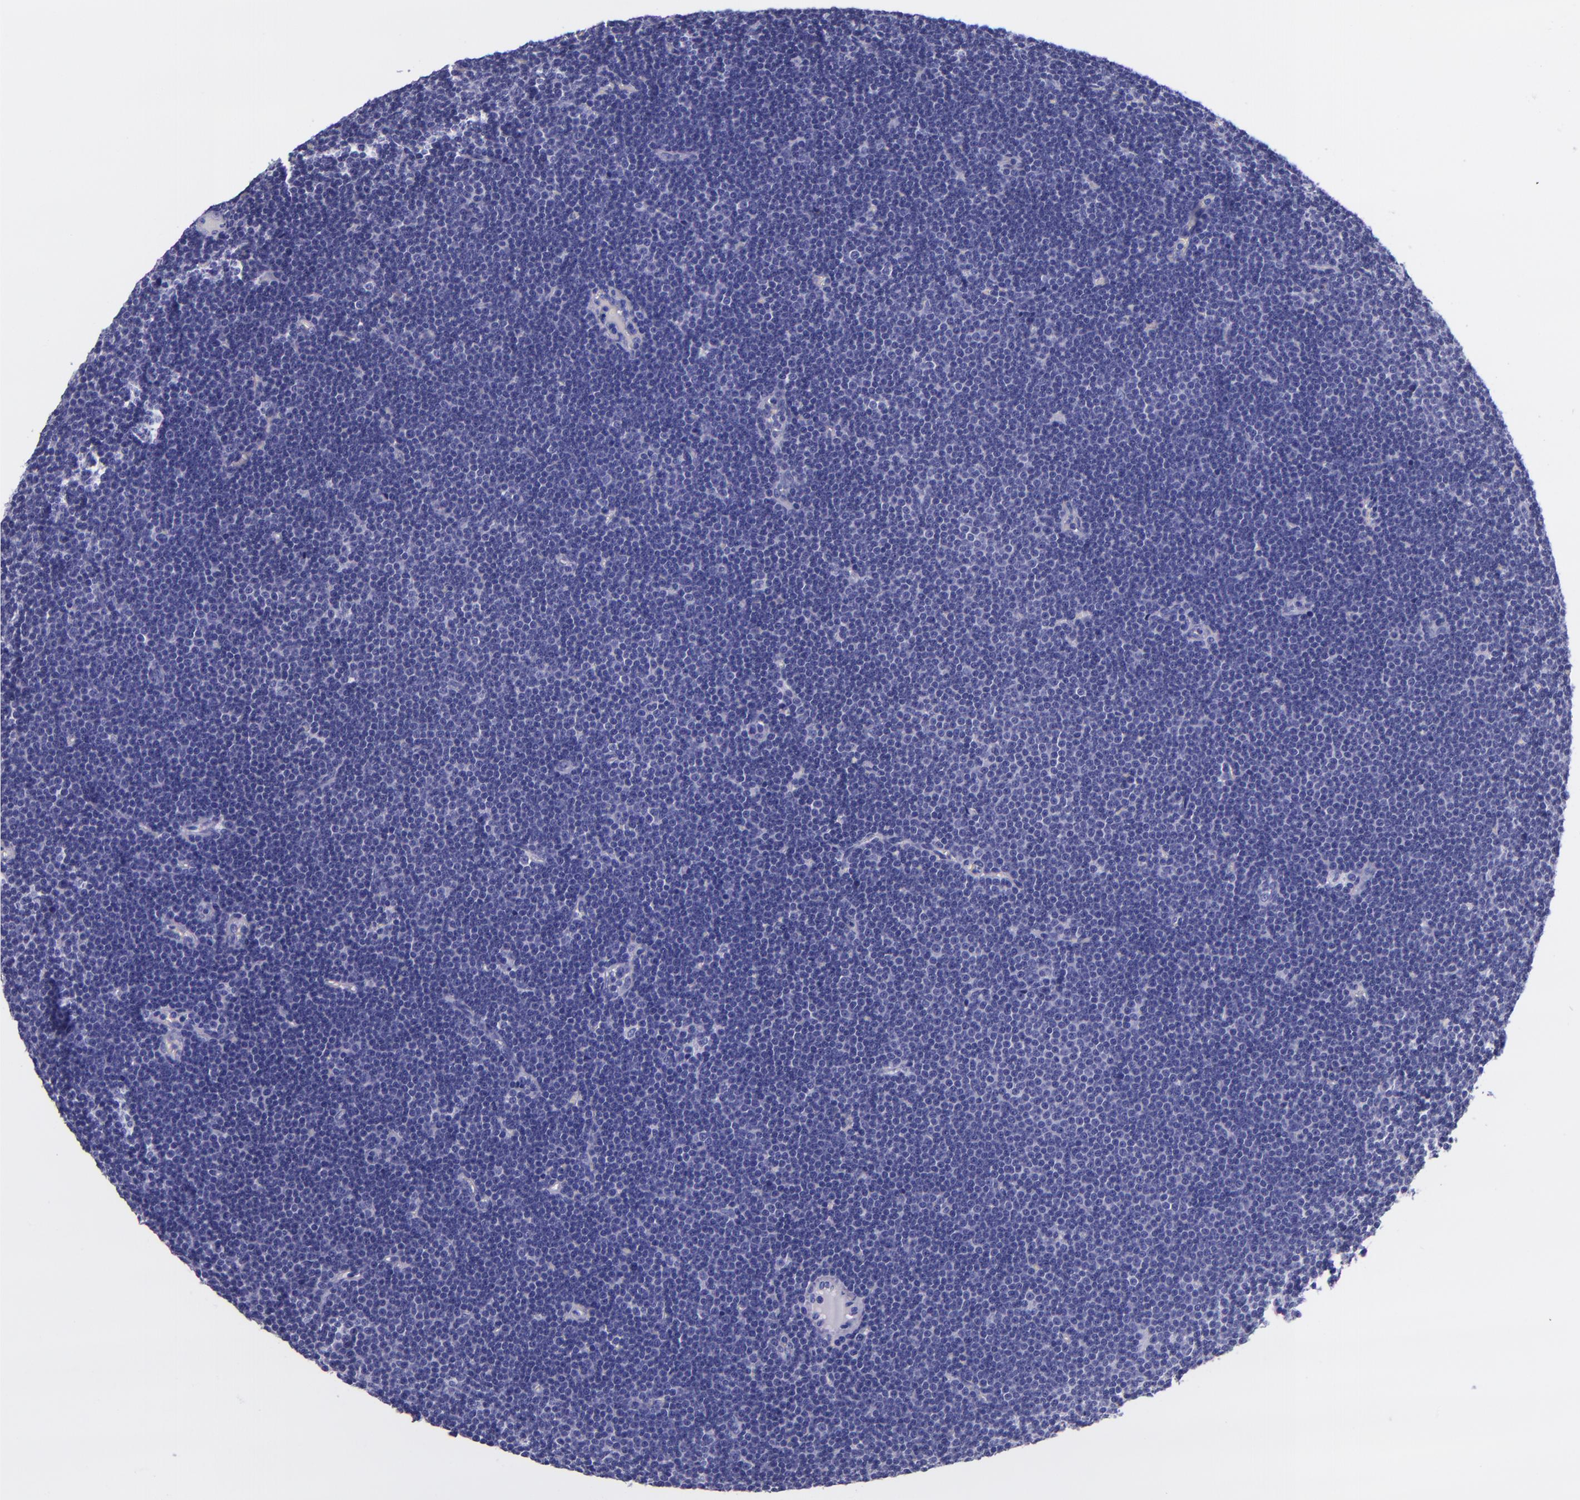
{"staining": {"intensity": "negative", "quantity": "none", "location": "none"}, "tissue": "lymphoma", "cell_type": "Tumor cells", "image_type": "cancer", "snomed": [{"axis": "morphology", "description": "Malignant lymphoma, non-Hodgkin's type, Low grade"}, {"axis": "topography", "description": "Lymph node"}], "caption": "There is no significant expression in tumor cells of lymphoma.", "gene": "SLPI", "patient": {"sex": "female", "age": 73}}